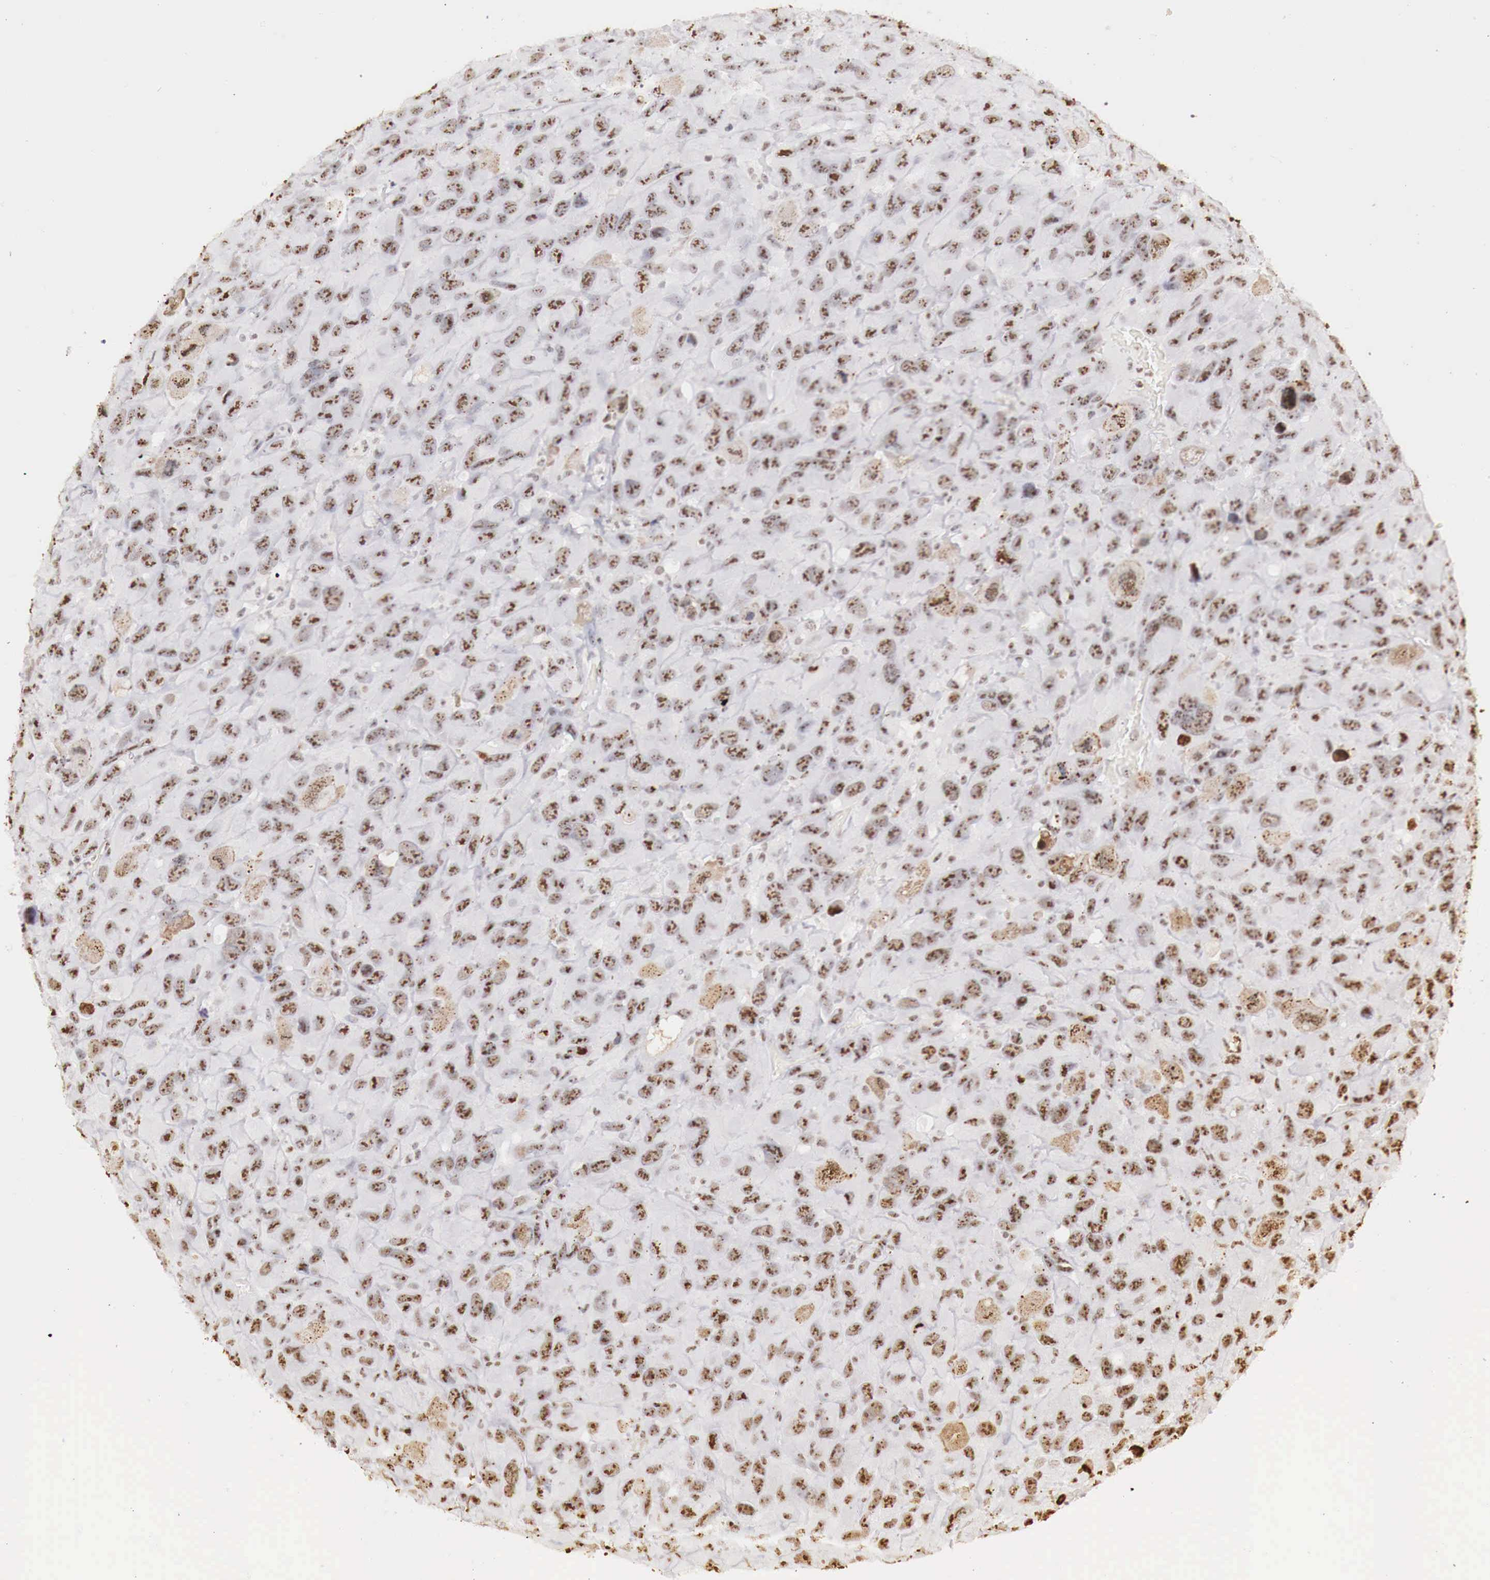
{"staining": {"intensity": "moderate", "quantity": ">75%", "location": "nuclear"}, "tissue": "renal cancer", "cell_type": "Tumor cells", "image_type": "cancer", "snomed": [{"axis": "morphology", "description": "Adenocarcinoma, NOS"}, {"axis": "topography", "description": "Kidney"}], "caption": "Immunohistochemistry (DAB (3,3'-diaminobenzidine)) staining of human renal cancer (adenocarcinoma) displays moderate nuclear protein positivity in about >75% of tumor cells. The staining was performed using DAB (3,3'-diaminobenzidine), with brown indicating positive protein expression. Nuclei are stained blue with hematoxylin.", "gene": "DKC1", "patient": {"sex": "male", "age": 79}}